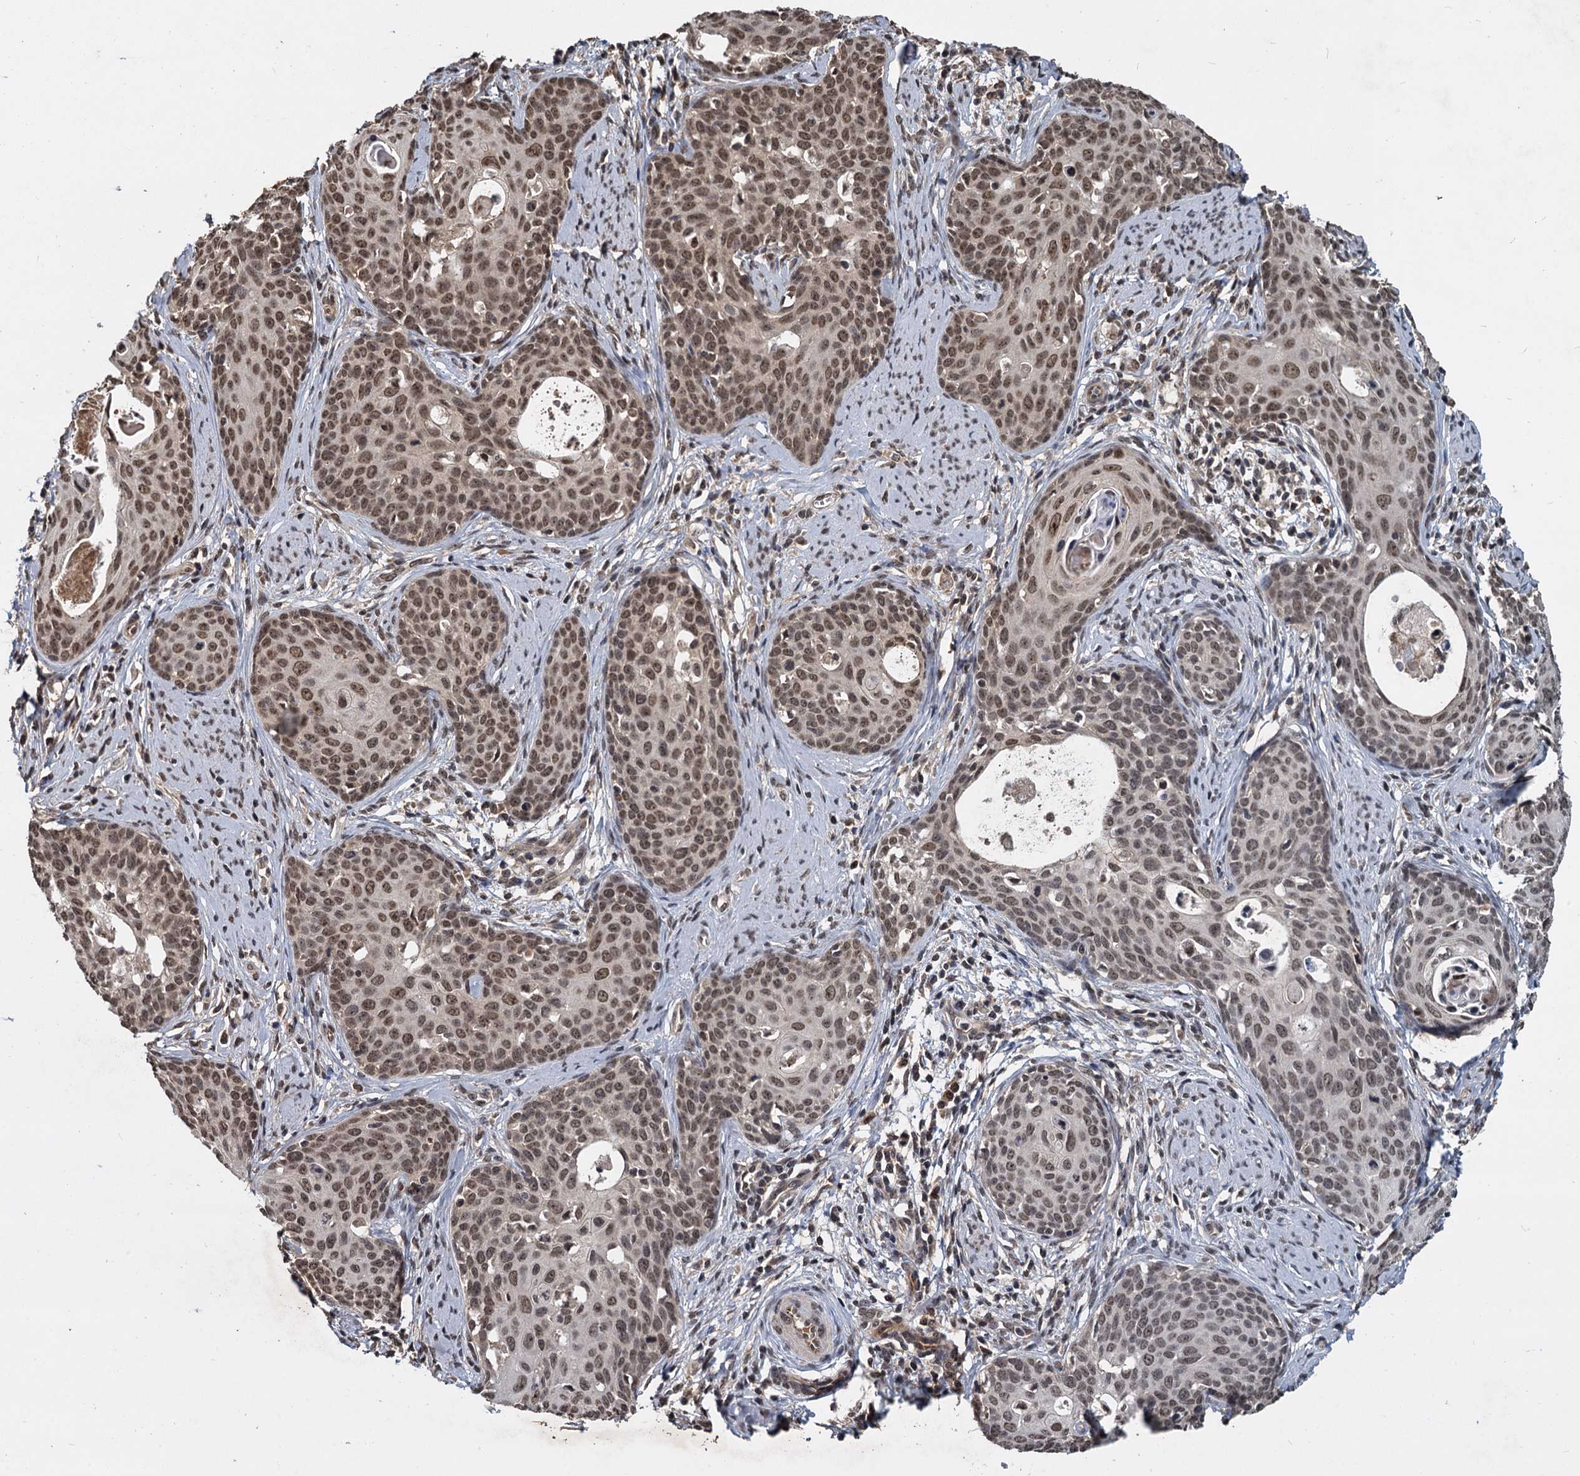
{"staining": {"intensity": "moderate", "quantity": ">75%", "location": "nuclear"}, "tissue": "cervical cancer", "cell_type": "Tumor cells", "image_type": "cancer", "snomed": [{"axis": "morphology", "description": "Squamous cell carcinoma, NOS"}, {"axis": "topography", "description": "Cervix"}], "caption": "DAB (3,3'-diaminobenzidine) immunohistochemical staining of human cervical cancer (squamous cell carcinoma) exhibits moderate nuclear protein expression in approximately >75% of tumor cells.", "gene": "FAM216B", "patient": {"sex": "female", "age": 52}}